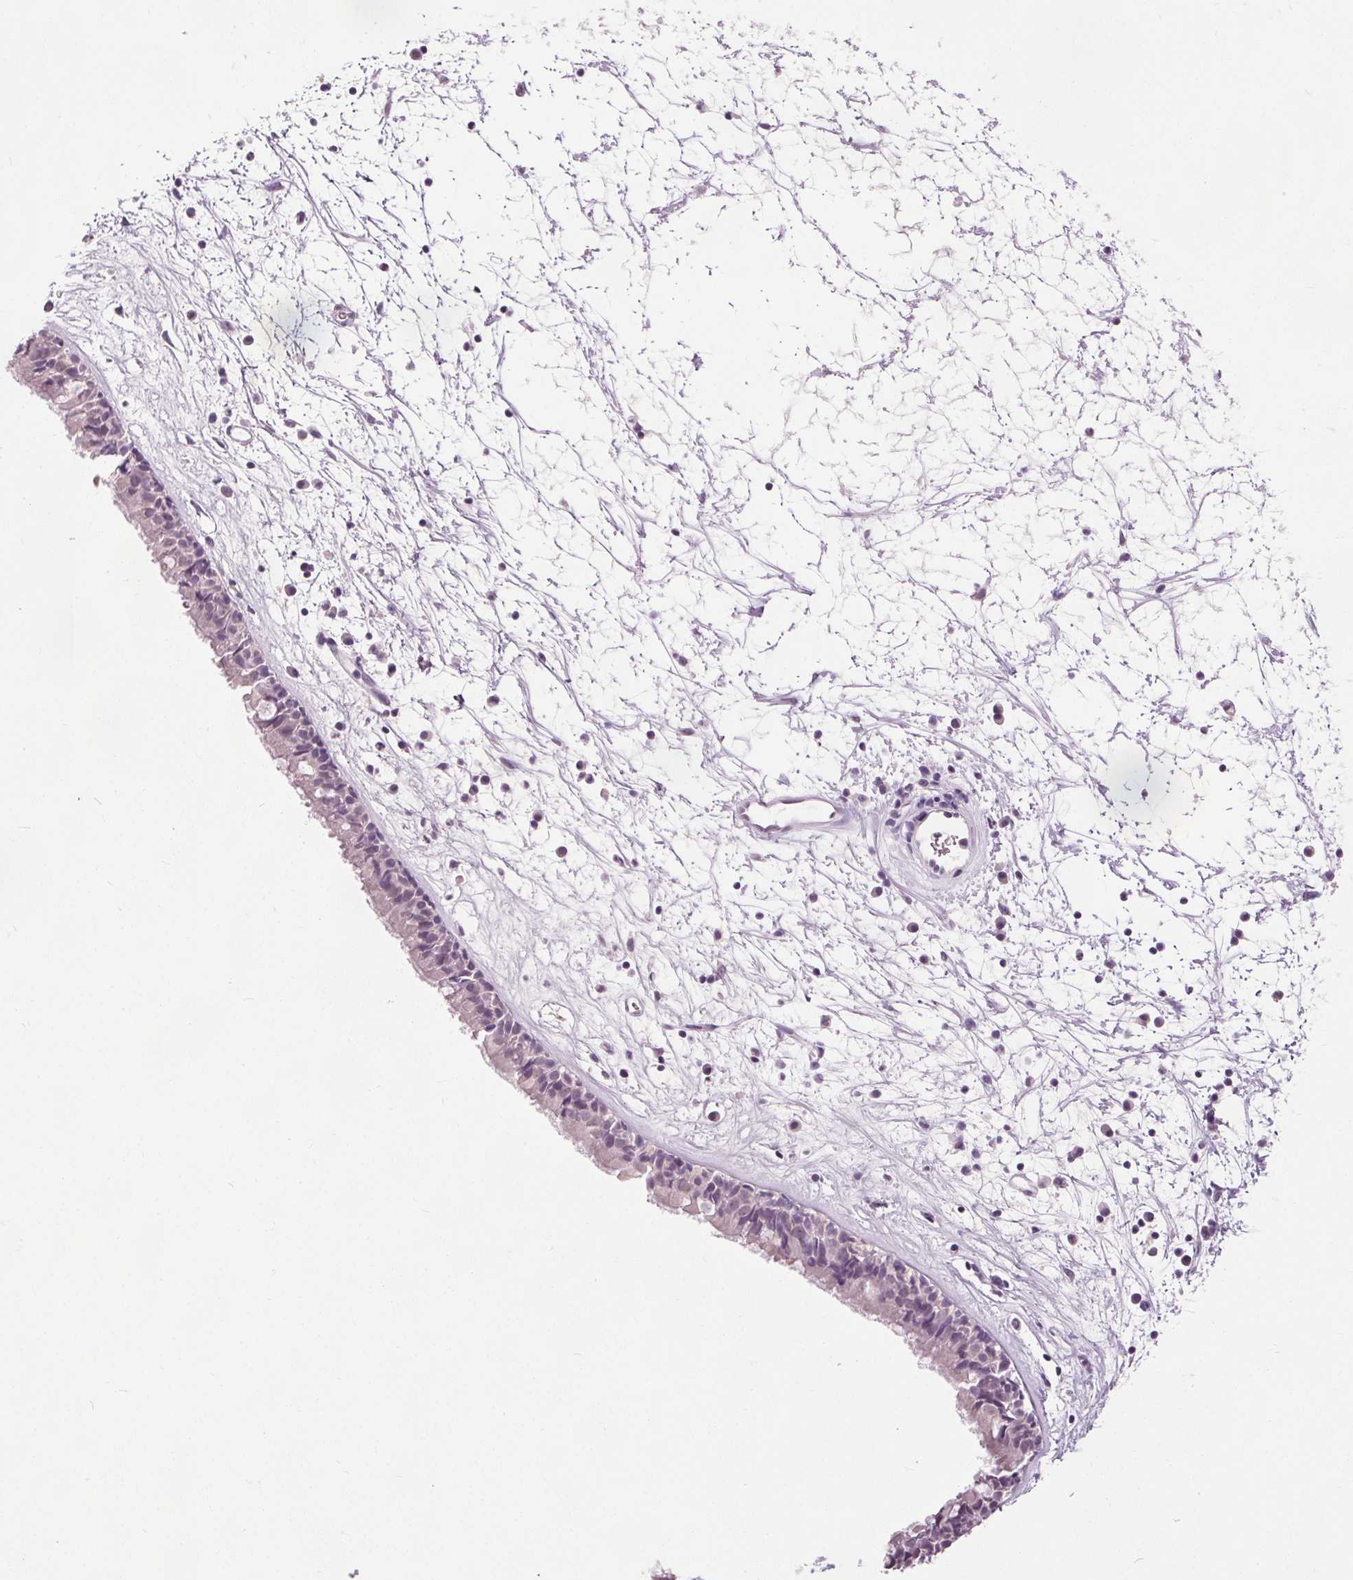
{"staining": {"intensity": "negative", "quantity": "none", "location": "none"}, "tissue": "nasopharynx", "cell_type": "Respiratory epithelial cells", "image_type": "normal", "snomed": [{"axis": "morphology", "description": "Normal tissue, NOS"}, {"axis": "topography", "description": "Nasopharynx"}], "caption": "DAB immunohistochemical staining of benign nasopharynx demonstrates no significant staining in respiratory epithelial cells. The staining is performed using DAB brown chromogen with nuclei counter-stained in using hematoxylin.", "gene": "SLC2A9", "patient": {"sex": "male", "age": 24}}